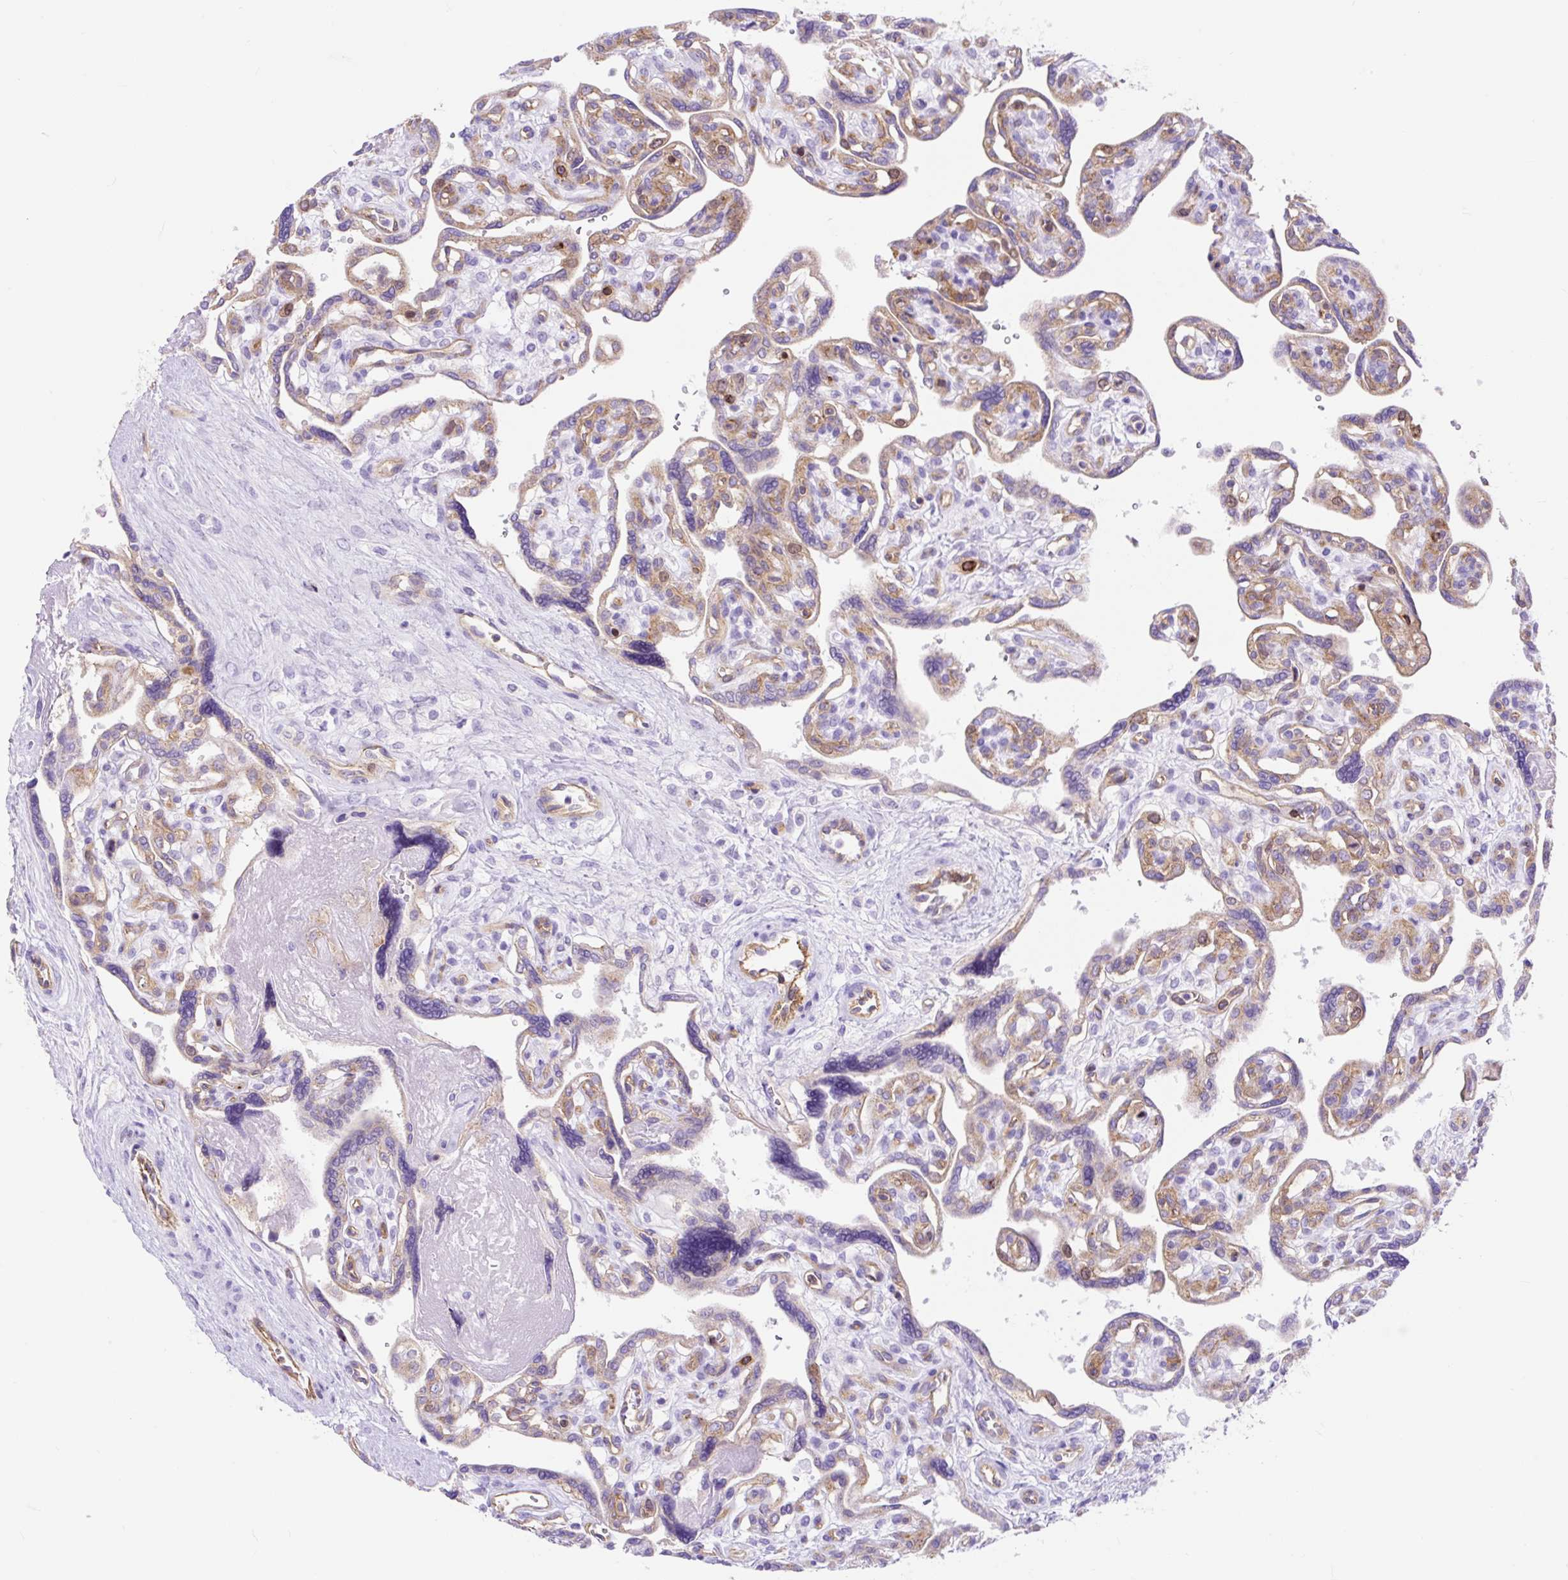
{"staining": {"intensity": "moderate", "quantity": "<25%", "location": "nuclear"}, "tissue": "placenta", "cell_type": "Trophoblastic cells", "image_type": "normal", "snomed": [{"axis": "morphology", "description": "Normal tissue, NOS"}, {"axis": "topography", "description": "Placenta"}], "caption": "Immunohistochemistry (IHC) histopathology image of unremarkable placenta: placenta stained using IHC demonstrates low levels of moderate protein expression localized specifically in the nuclear of trophoblastic cells, appearing as a nuclear brown color.", "gene": "HIP1R", "patient": {"sex": "female", "age": 39}}